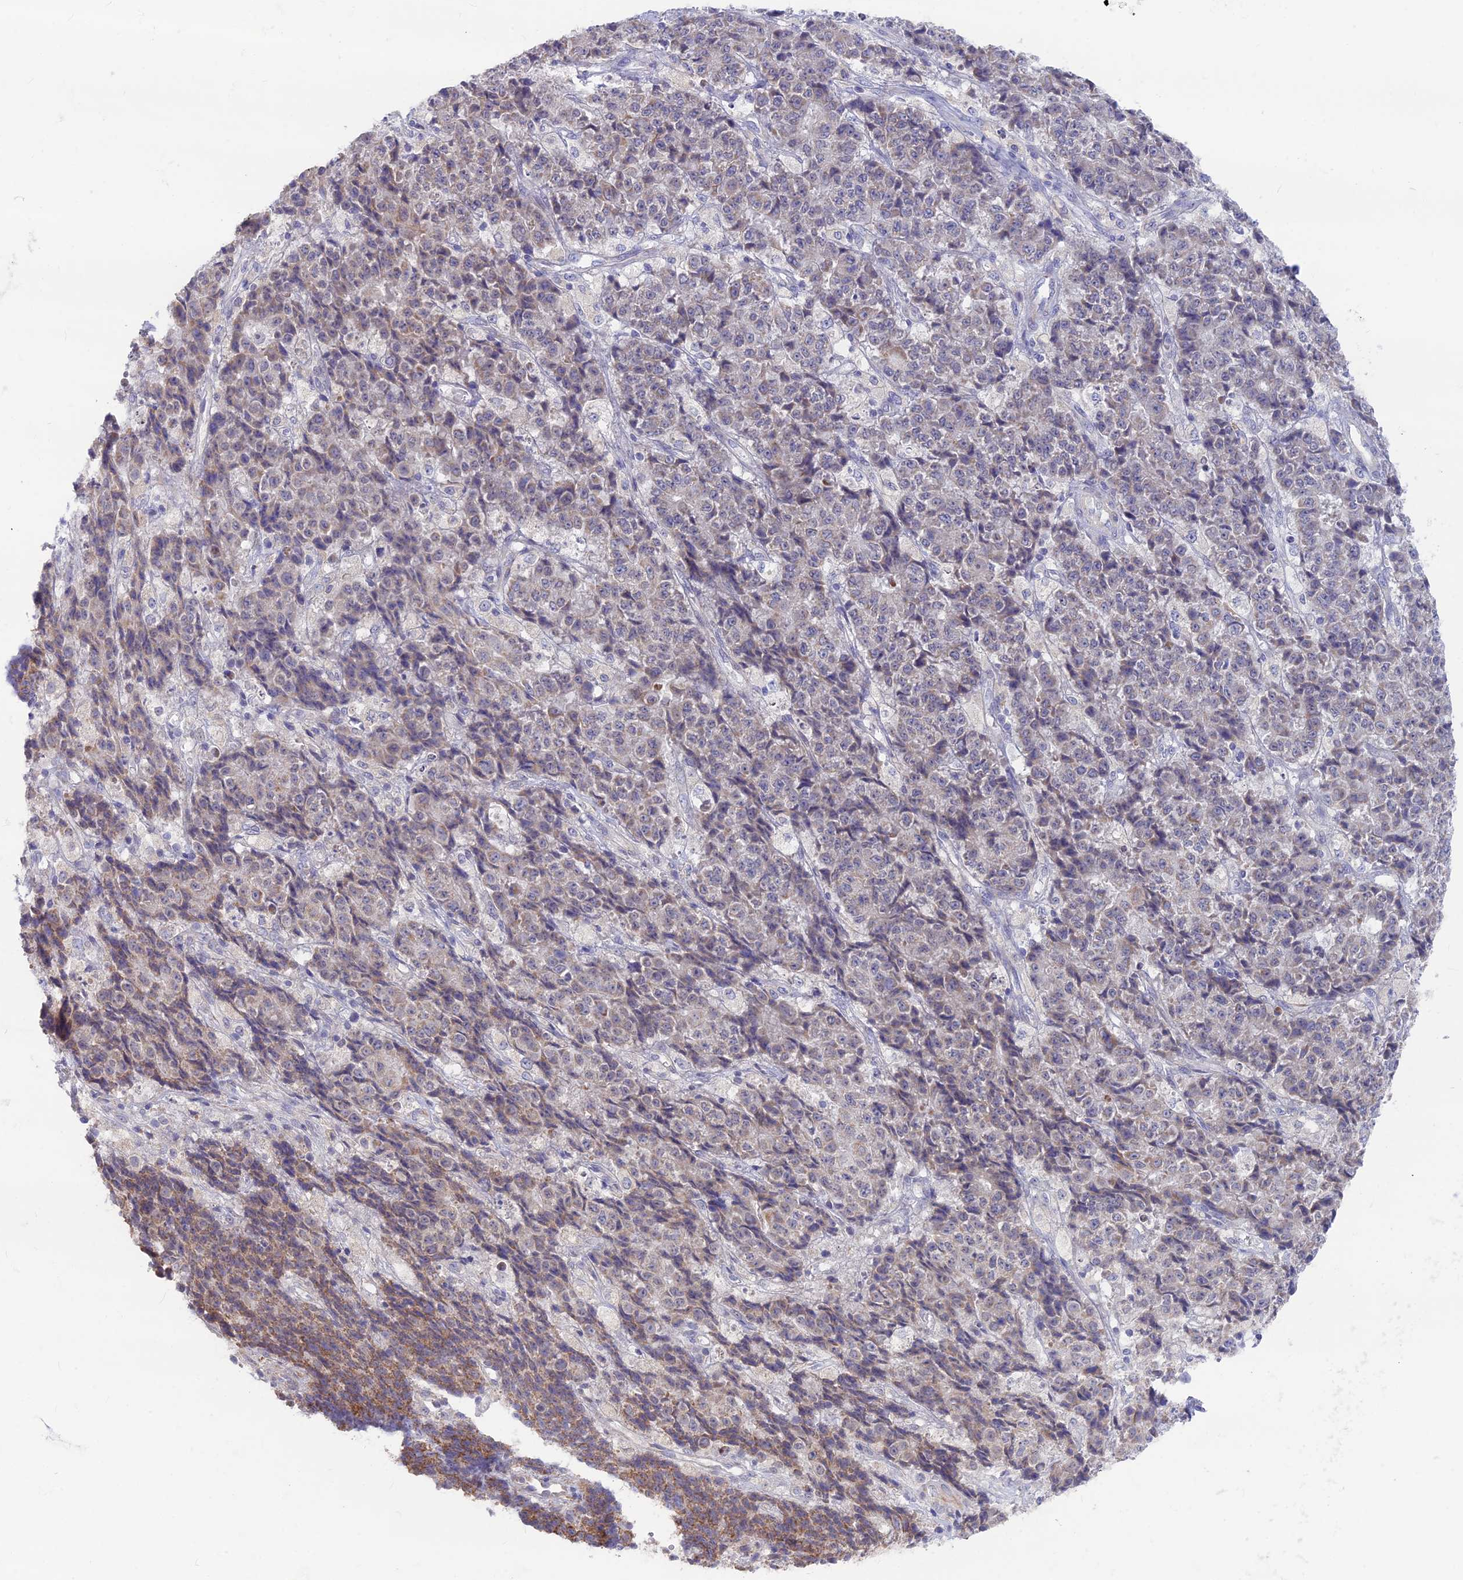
{"staining": {"intensity": "moderate", "quantity": "<25%", "location": "cytoplasmic/membranous"}, "tissue": "ovarian cancer", "cell_type": "Tumor cells", "image_type": "cancer", "snomed": [{"axis": "morphology", "description": "Carcinoma, endometroid"}, {"axis": "topography", "description": "Ovary"}], "caption": "Immunohistochemistry (IHC) image of neoplastic tissue: human endometroid carcinoma (ovarian) stained using immunohistochemistry demonstrates low levels of moderate protein expression localized specifically in the cytoplasmic/membranous of tumor cells, appearing as a cytoplasmic/membranous brown color.", "gene": "PLAC9", "patient": {"sex": "female", "age": 42}}